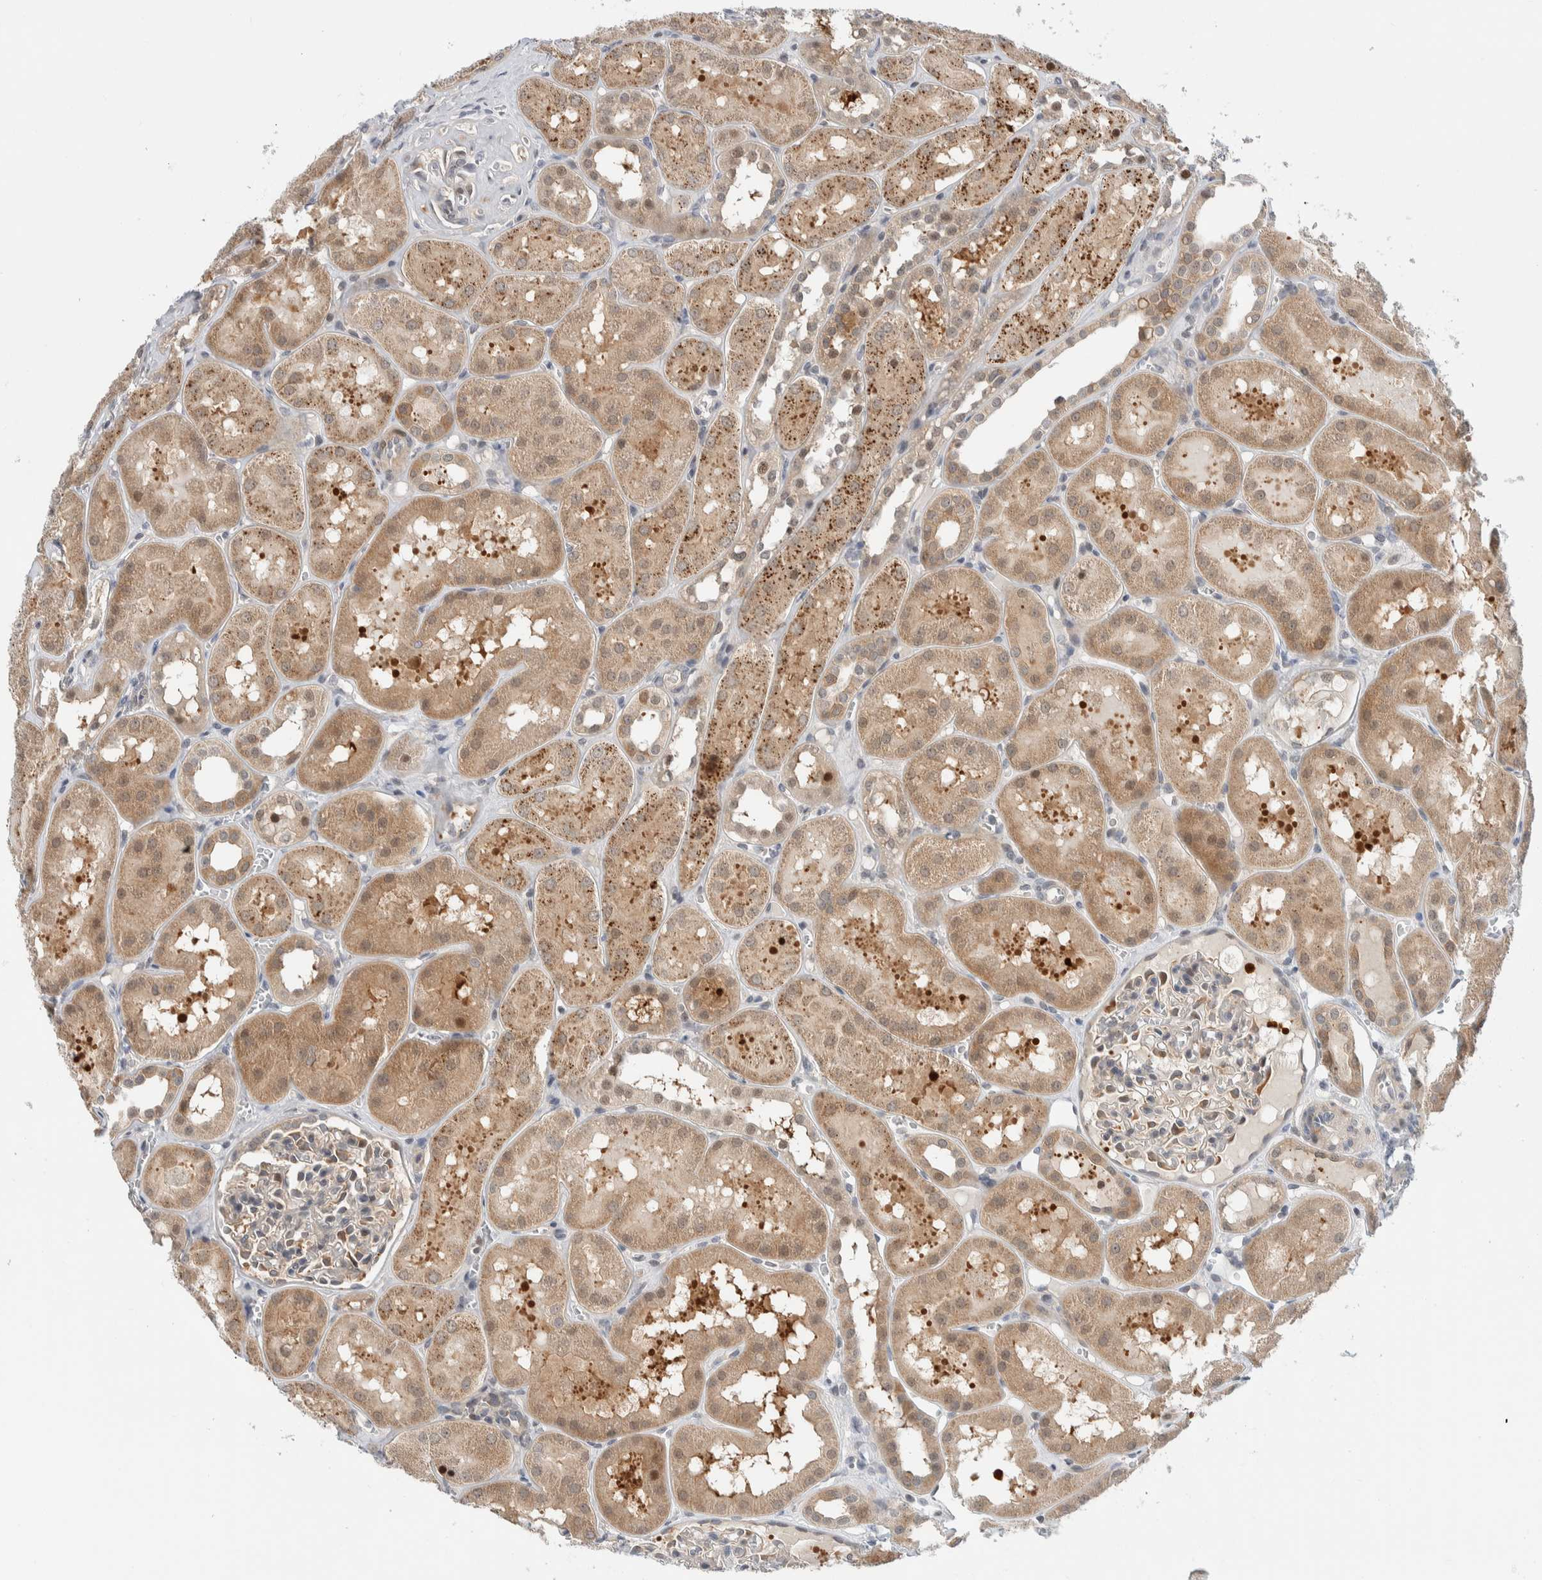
{"staining": {"intensity": "negative", "quantity": "none", "location": "none"}, "tissue": "kidney", "cell_type": "Cells in glomeruli", "image_type": "normal", "snomed": [{"axis": "morphology", "description": "Normal tissue, NOS"}, {"axis": "topography", "description": "Kidney"}, {"axis": "topography", "description": "Urinary bladder"}], "caption": "Photomicrograph shows no protein expression in cells in glomeruli of benign kidney.", "gene": "NCR3LG1", "patient": {"sex": "male", "age": 16}}